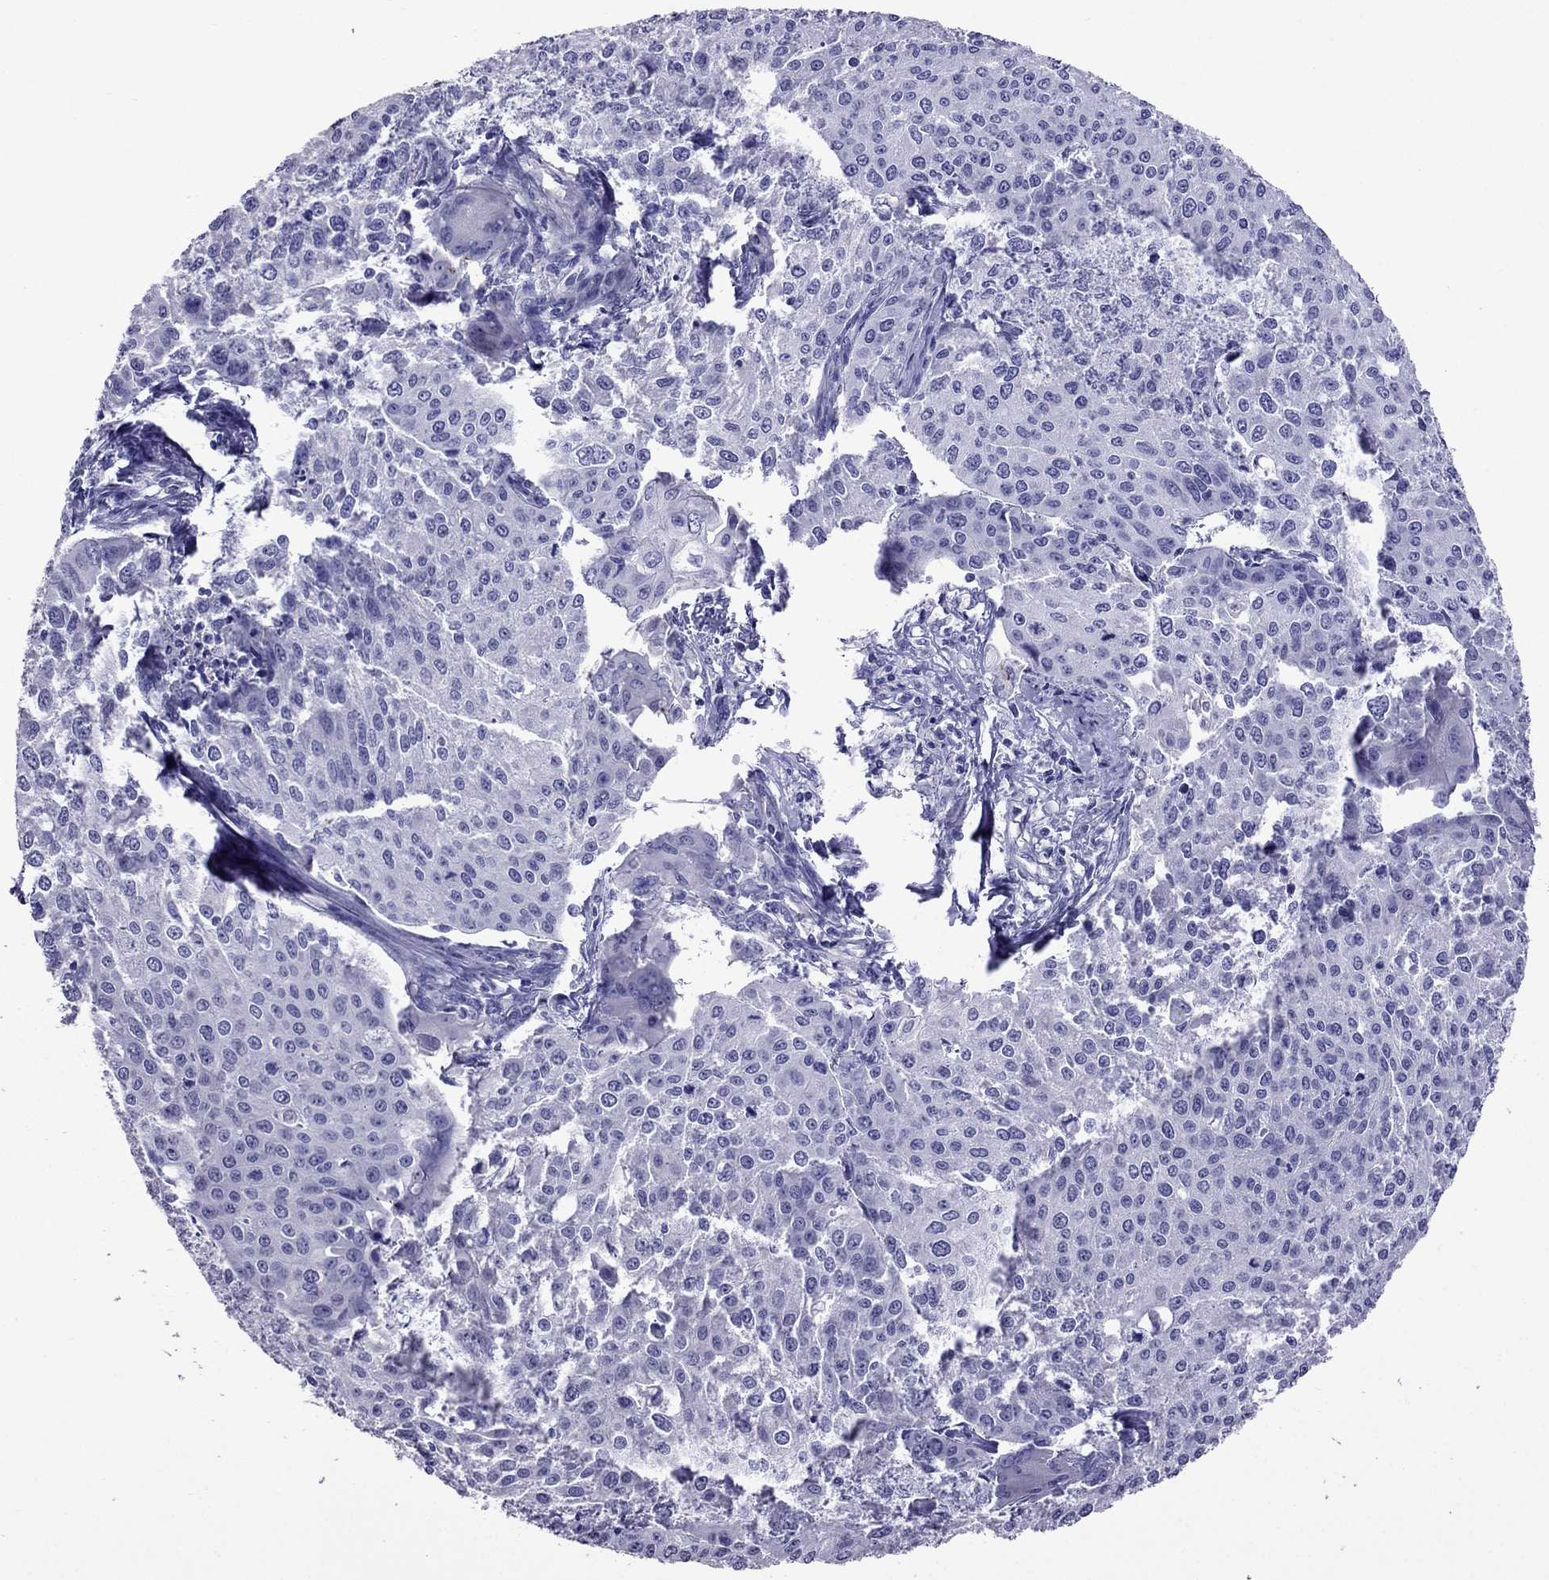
{"staining": {"intensity": "negative", "quantity": "none", "location": "none"}, "tissue": "cervical cancer", "cell_type": "Tumor cells", "image_type": "cancer", "snomed": [{"axis": "morphology", "description": "Squamous cell carcinoma, NOS"}, {"axis": "topography", "description": "Cervix"}], "caption": "Immunohistochemical staining of squamous cell carcinoma (cervical) exhibits no significant expression in tumor cells.", "gene": "OXCT2", "patient": {"sex": "female", "age": 38}}